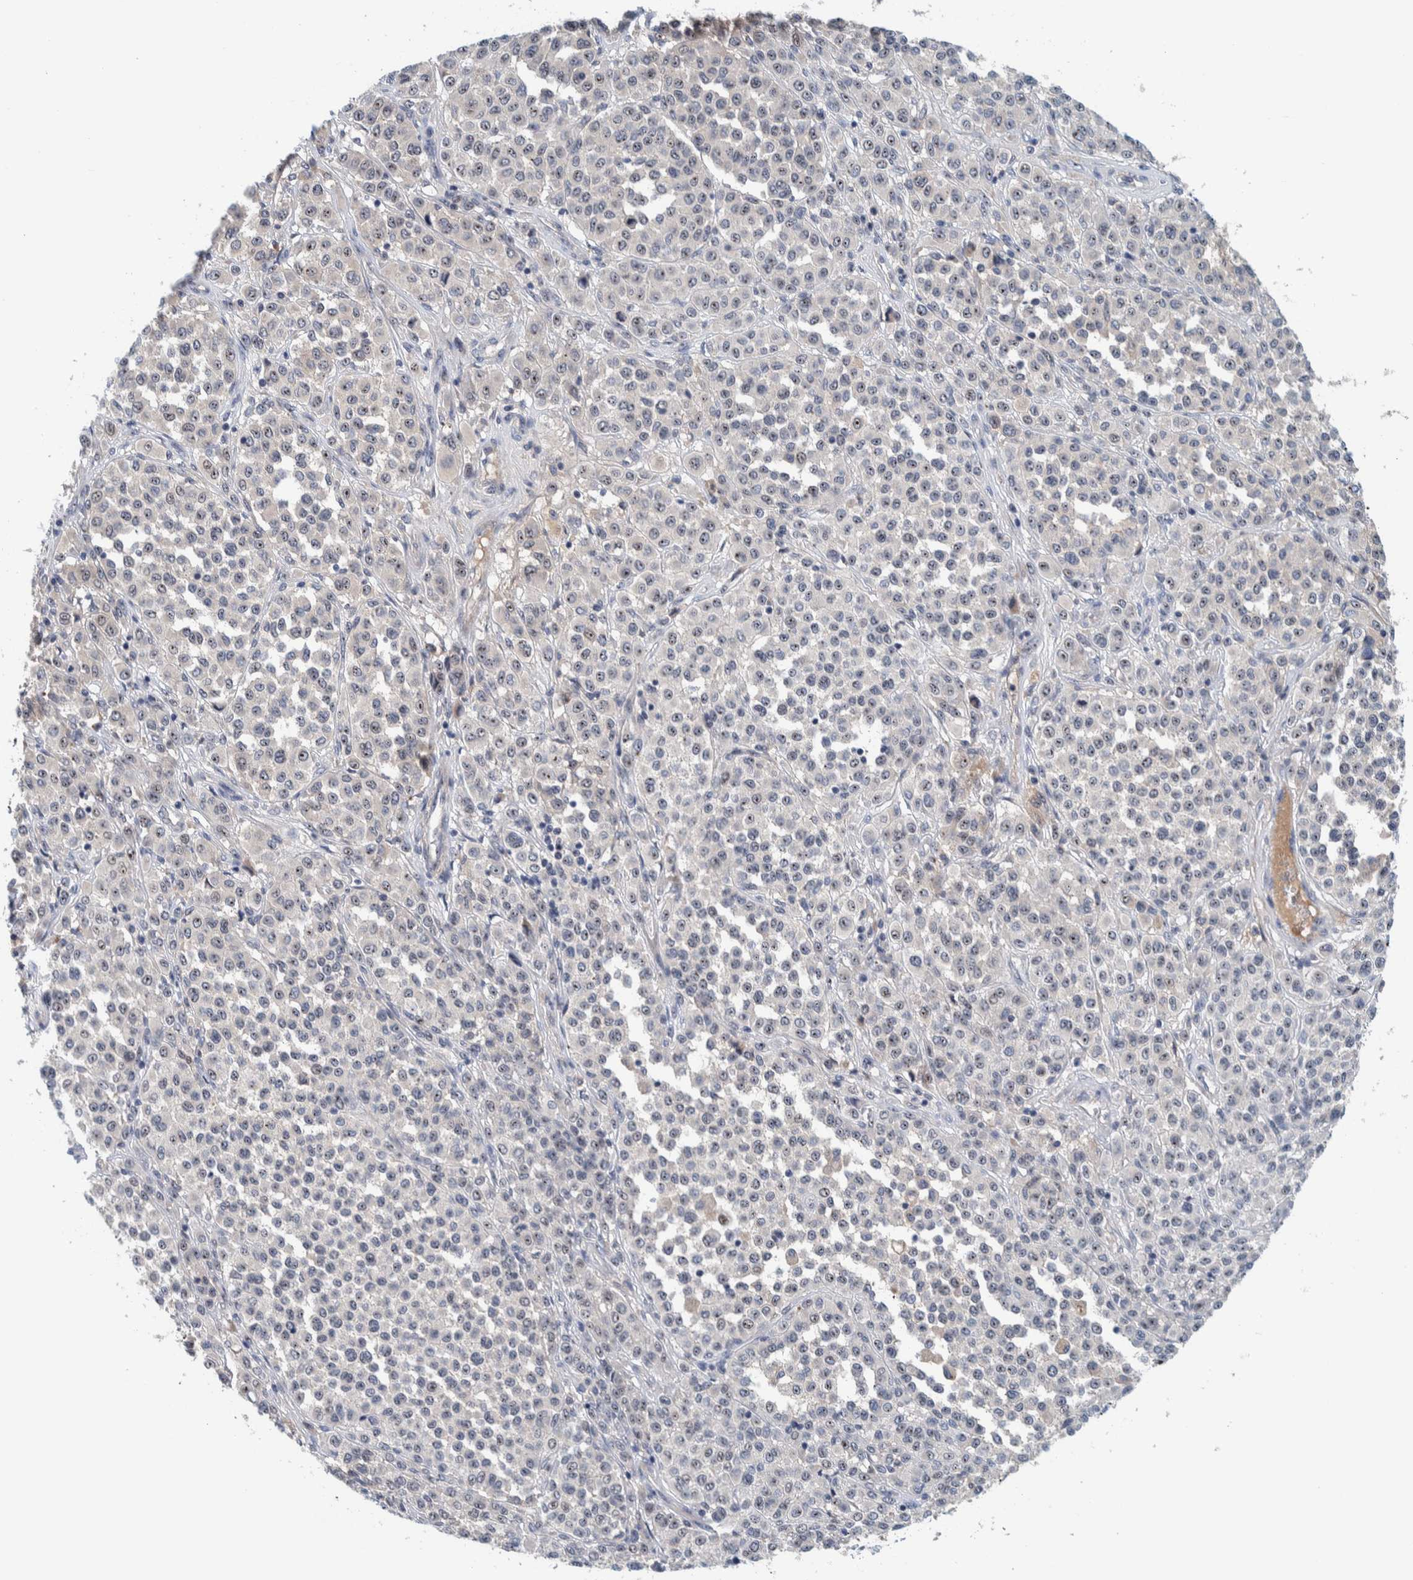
{"staining": {"intensity": "weak", "quantity": ">75%", "location": "nuclear"}, "tissue": "melanoma", "cell_type": "Tumor cells", "image_type": "cancer", "snomed": [{"axis": "morphology", "description": "Malignant melanoma, Metastatic site"}, {"axis": "topography", "description": "Pancreas"}], "caption": "Melanoma tissue exhibits weak nuclear expression in approximately >75% of tumor cells", "gene": "NOL11", "patient": {"sex": "female", "age": 30}}